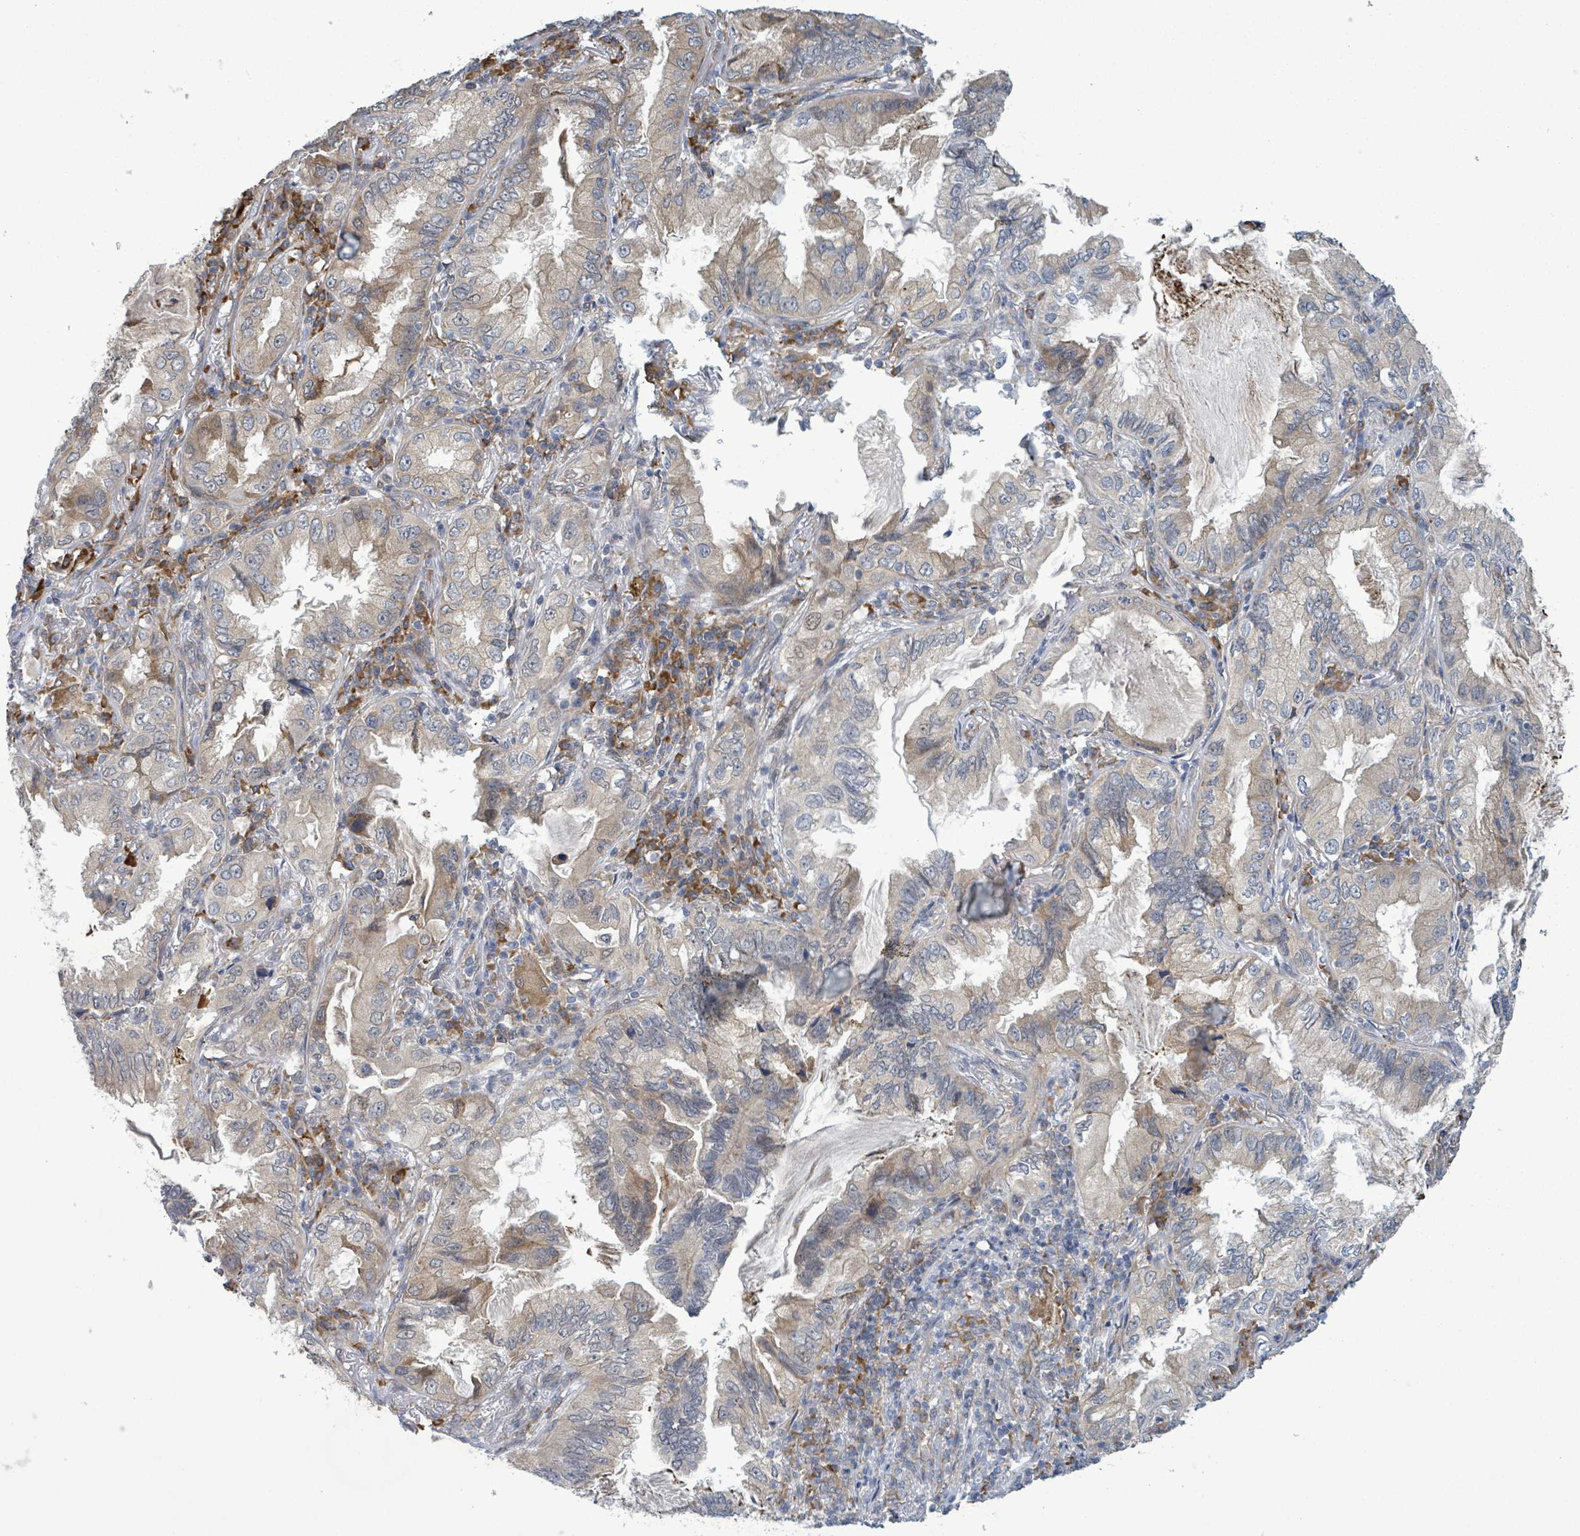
{"staining": {"intensity": "moderate", "quantity": "<25%", "location": "cytoplasmic/membranous"}, "tissue": "lung cancer", "cell_type": "Tumor cells", "image_type": "cancer", "snomed": [{"axis": "morphology", "description": "Adenocarcinoma, NOS"}, {"axis": "topography", "description": "Lung"}], "caption": "Immunohistochemistry of lung cancer demonstrates low levels of moderate cytoplasmic/membranous expression in approximately <25% of tumor cells.", "gene": "SHROOM2", "patient": {"sex": "female", "age": 69}}